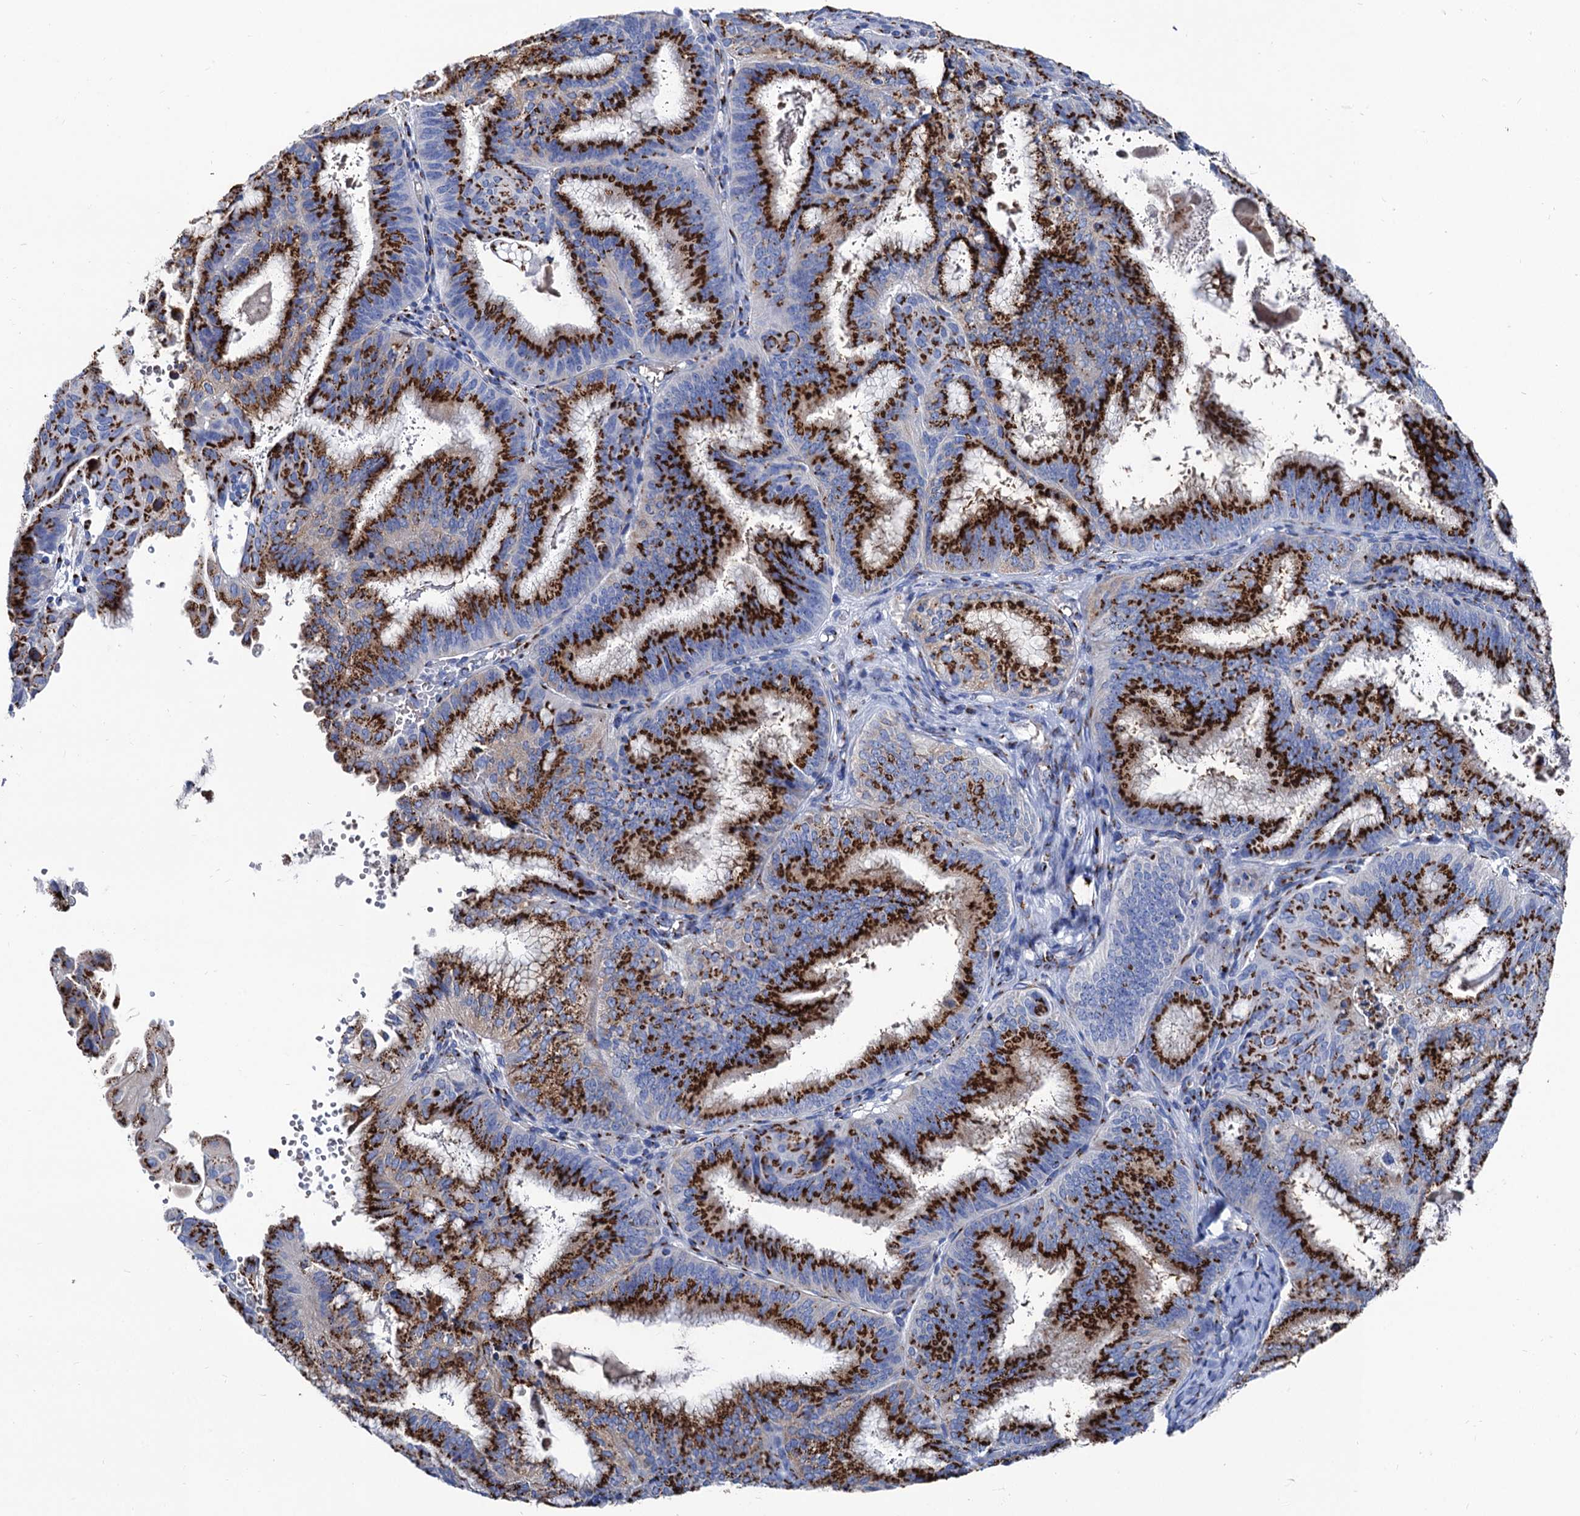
{"staining": {"intensity": "strong", "quantity": ">75%", "location": "cytoplasmic/membranous"}, "tissue": "endometrial cancer", "cell_type": "Tumor cells", "image_type": "cancer", "snomed": [{"axis": "morphology", "description": "Adenocarcinoma, NOS"}, {"axis": "topography", "description": "Endometrium"}], "caption": "The histopathology image demonstrates a brown stain indicating the presence of a protein in the cytoplasmic/membranous of tumor cells in endometrial adenocarcinoma.", "gene": "TM9SF3", "patient": {"sex": "female", "age": 49}}